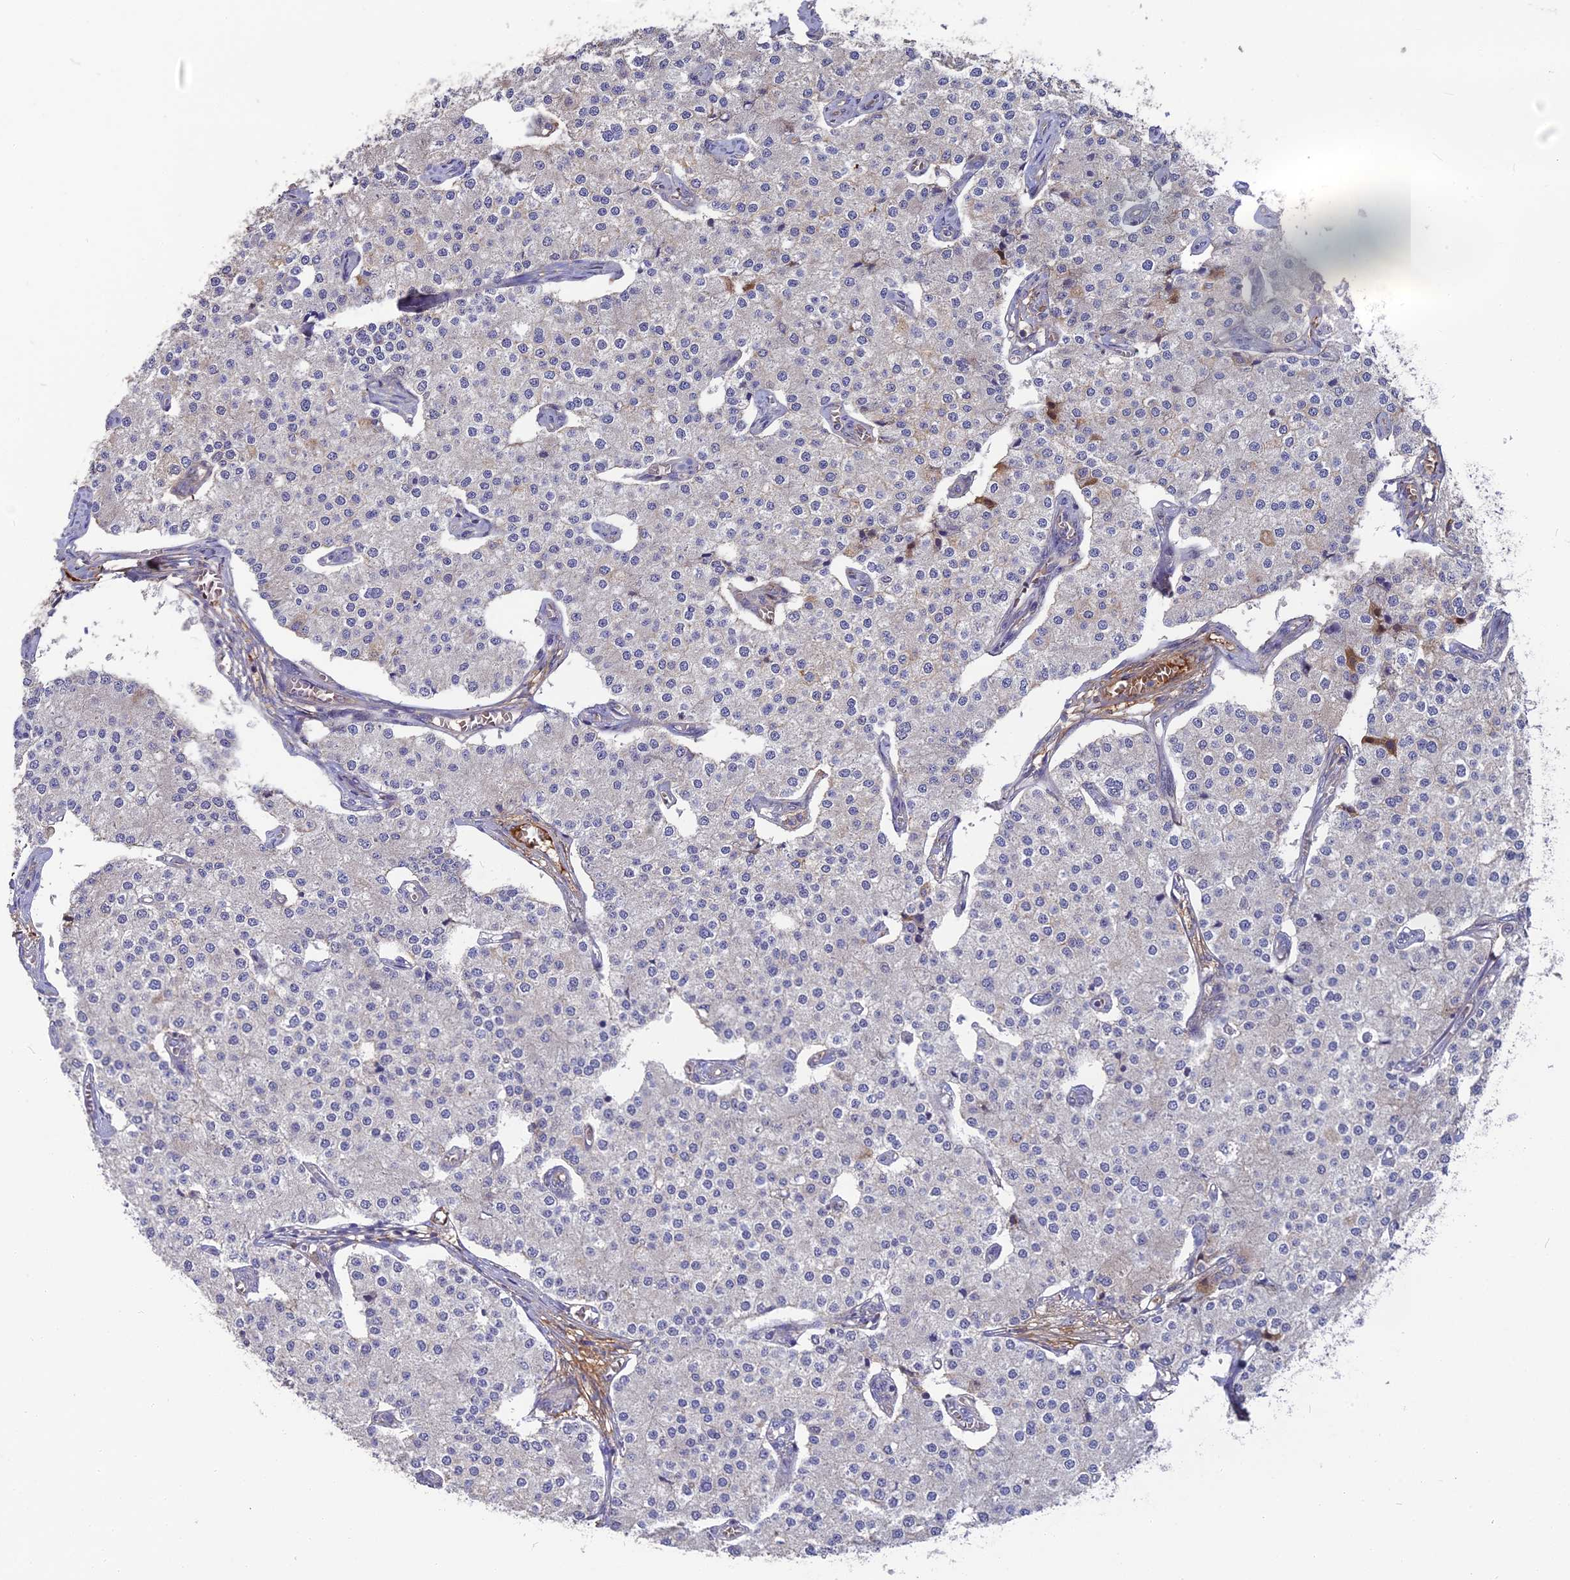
{"staining": {"intensity": "negative", "quantity": "none", "location": "none"}, "tissue": "carcinoid", "cell_type": "Tumor cells", "image_type": "cancer", "snomed": [{"axis": "morphology", "description": "Carcinoid, malignant, NOS"}, {"axis": "topography", "description": "Colon"}], "caption": "Tumor cells are negative for brown protein staining in malignant carcinoid. Brightfield microscopy of immunohistochemistry stained with DAB (3,3'-diaminobenzidine) (brown) and hematoxylin (blue), captured at high magnification.", "gene": "ERMAP", "patient": {"sex": "female", "age": 52}}